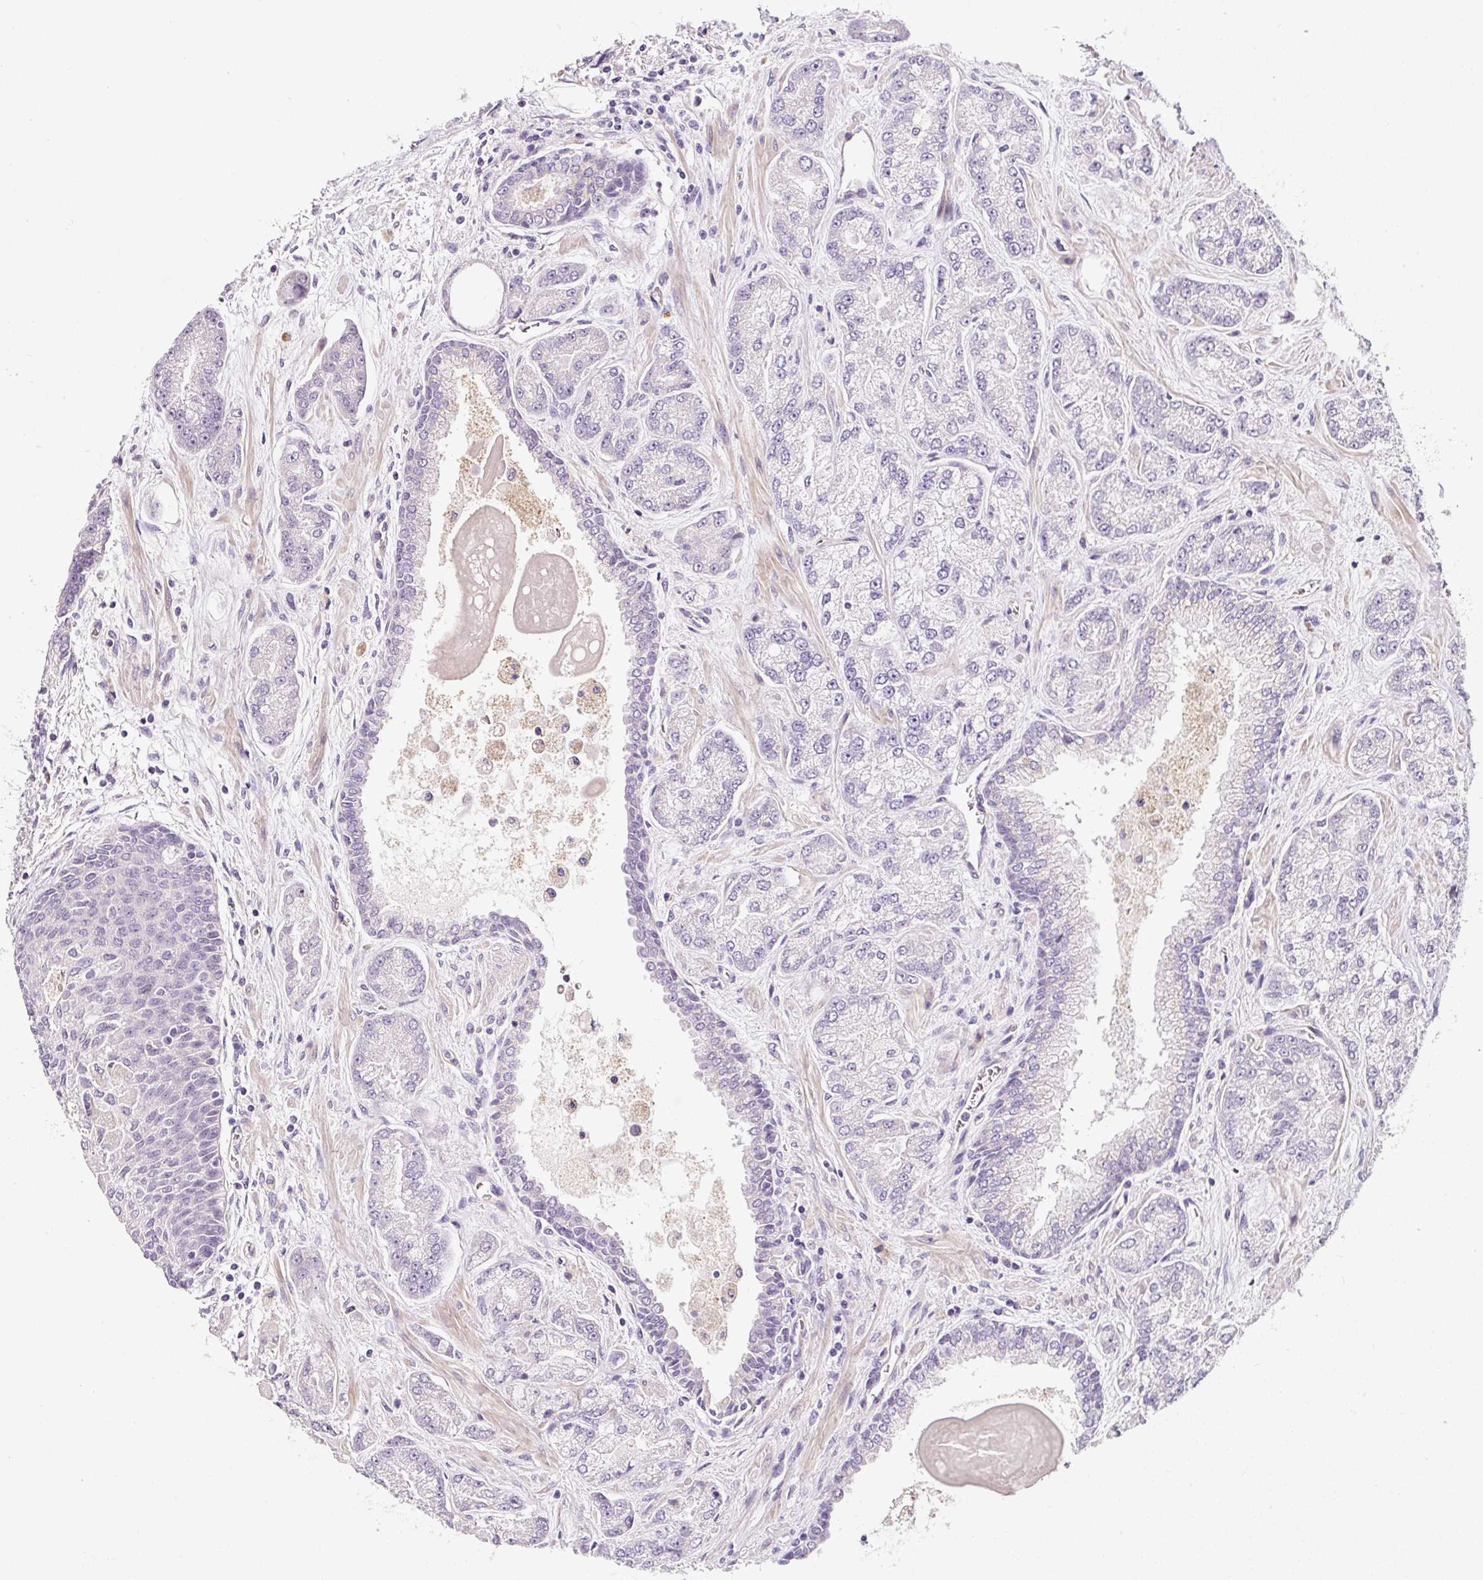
{"staining": {"intensity": "negative", "quantity": "none", "location": "none"}, "tissue": "prostate cancer", "cell_type": "Tumor cells", "image_type": "cancer", "snomed": [{"axis": "morphology", "description": "Adenocarcinoma, High grade"}, {"axis": "topography", "description": "Prostate"}], "caption": "This is an IHC micrograph of prostate cancer (high-grade adenocarcinoma). There is no expression in tumor cells.", "gene": "NBPF11", "patient": {"sex": "male", "age": 68}}